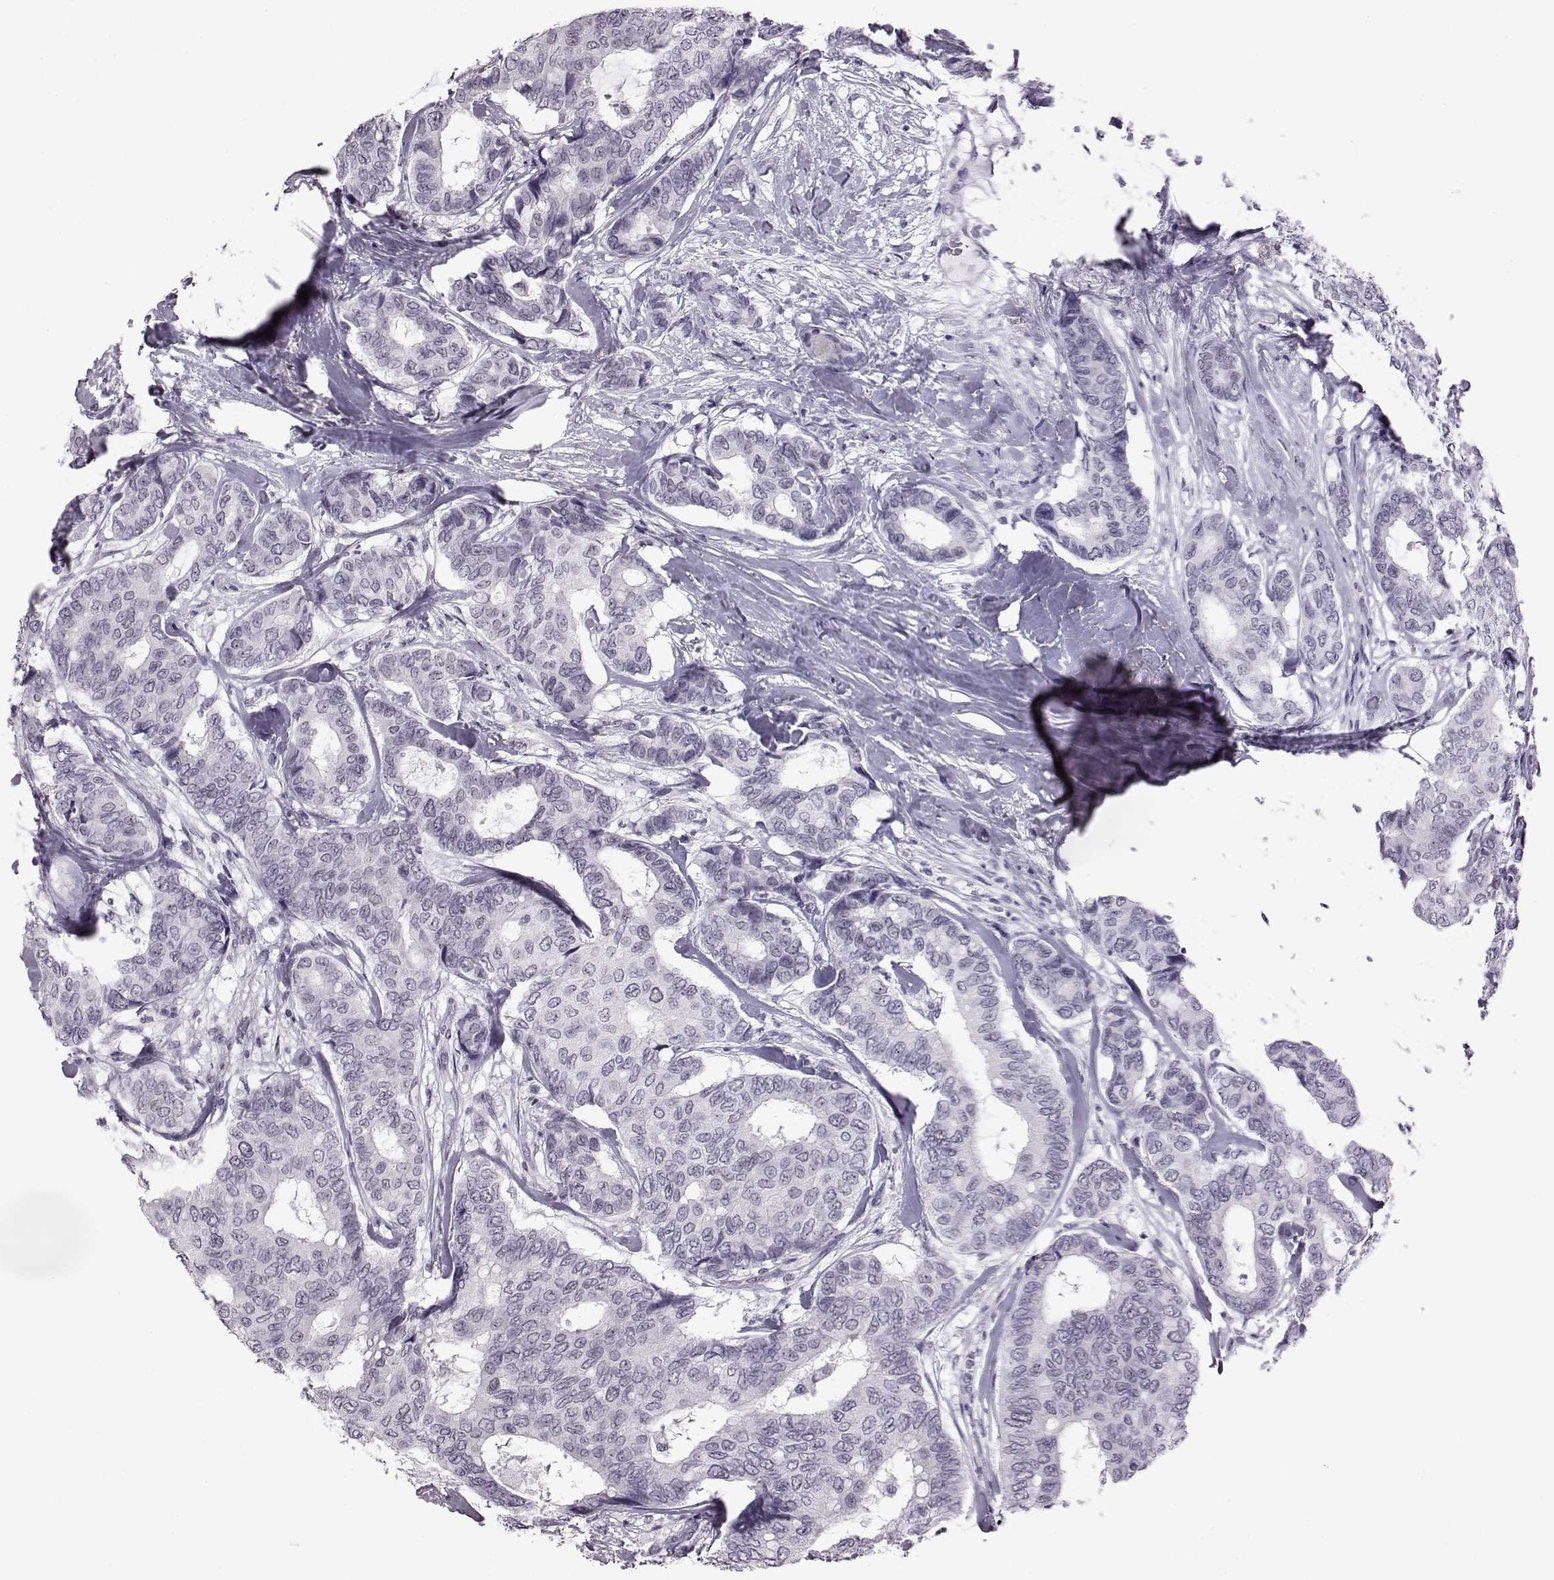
{"staining": {"intensity": "negative", "quantity": "none", "location": "none"}, "tissue": "breast cancer", "cell_type": "Tumor cells", "image_type": "cancer", "snomed": [{"axis": "morphology", "description": "Duct carcinoma"}, {"axis": "topography", "description": "Breast"}], "caption": "Human breast cancer (infiltrating ductal carcinoma) stained for a protein using immunohistochemistry shows no positivity in tumor cells.", "gene": "ADGRG2", "patient": {"sex": "female", "age": 75}}